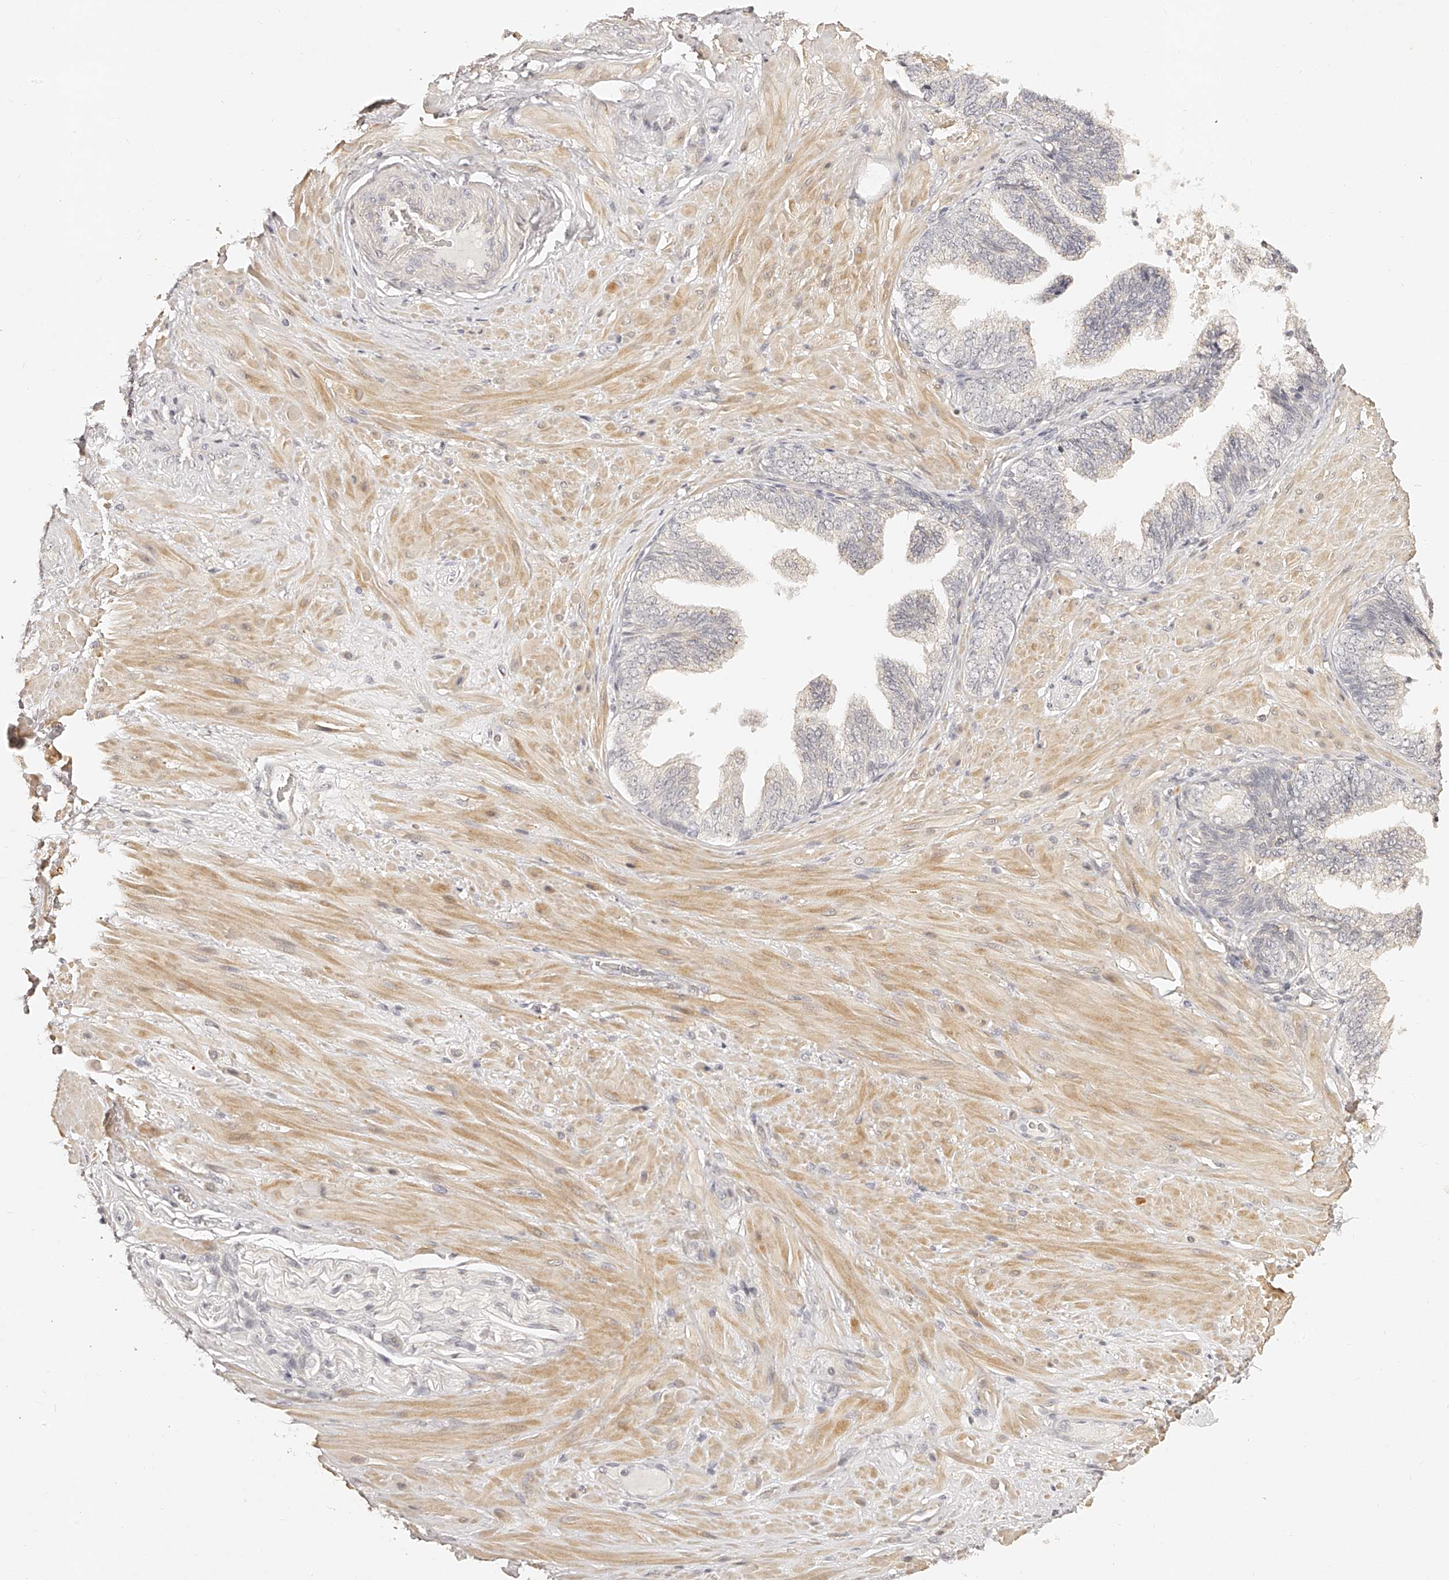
{"staining": {"intensity": "weak", "quantity": "25%-75%", "location": "cytoplasmic/membranous"}, "tissue": "adipose tissue", "cell_type": "Adipocytes", "image_type": "normal", "snomed": [{"axis": "morphology", "description": "Normal tissue, NOS"}, {"axis": "morphology", "description": "Adenocarcinoma, Low grade"}, {"axis": "topography", "description": "Prostate"}, {"axis": "topography", "description": "Peripheral nerve tissue"}], "caption": "About 25%-75% of adipocytes in unremarkable human adipose tissue demonstrate weak cytoplasmic/membranous protein positivity as visualized by brown immunohistochemical staining.", "gene": "ZNF789", "patient": {"sex": "male", "age": 63}}